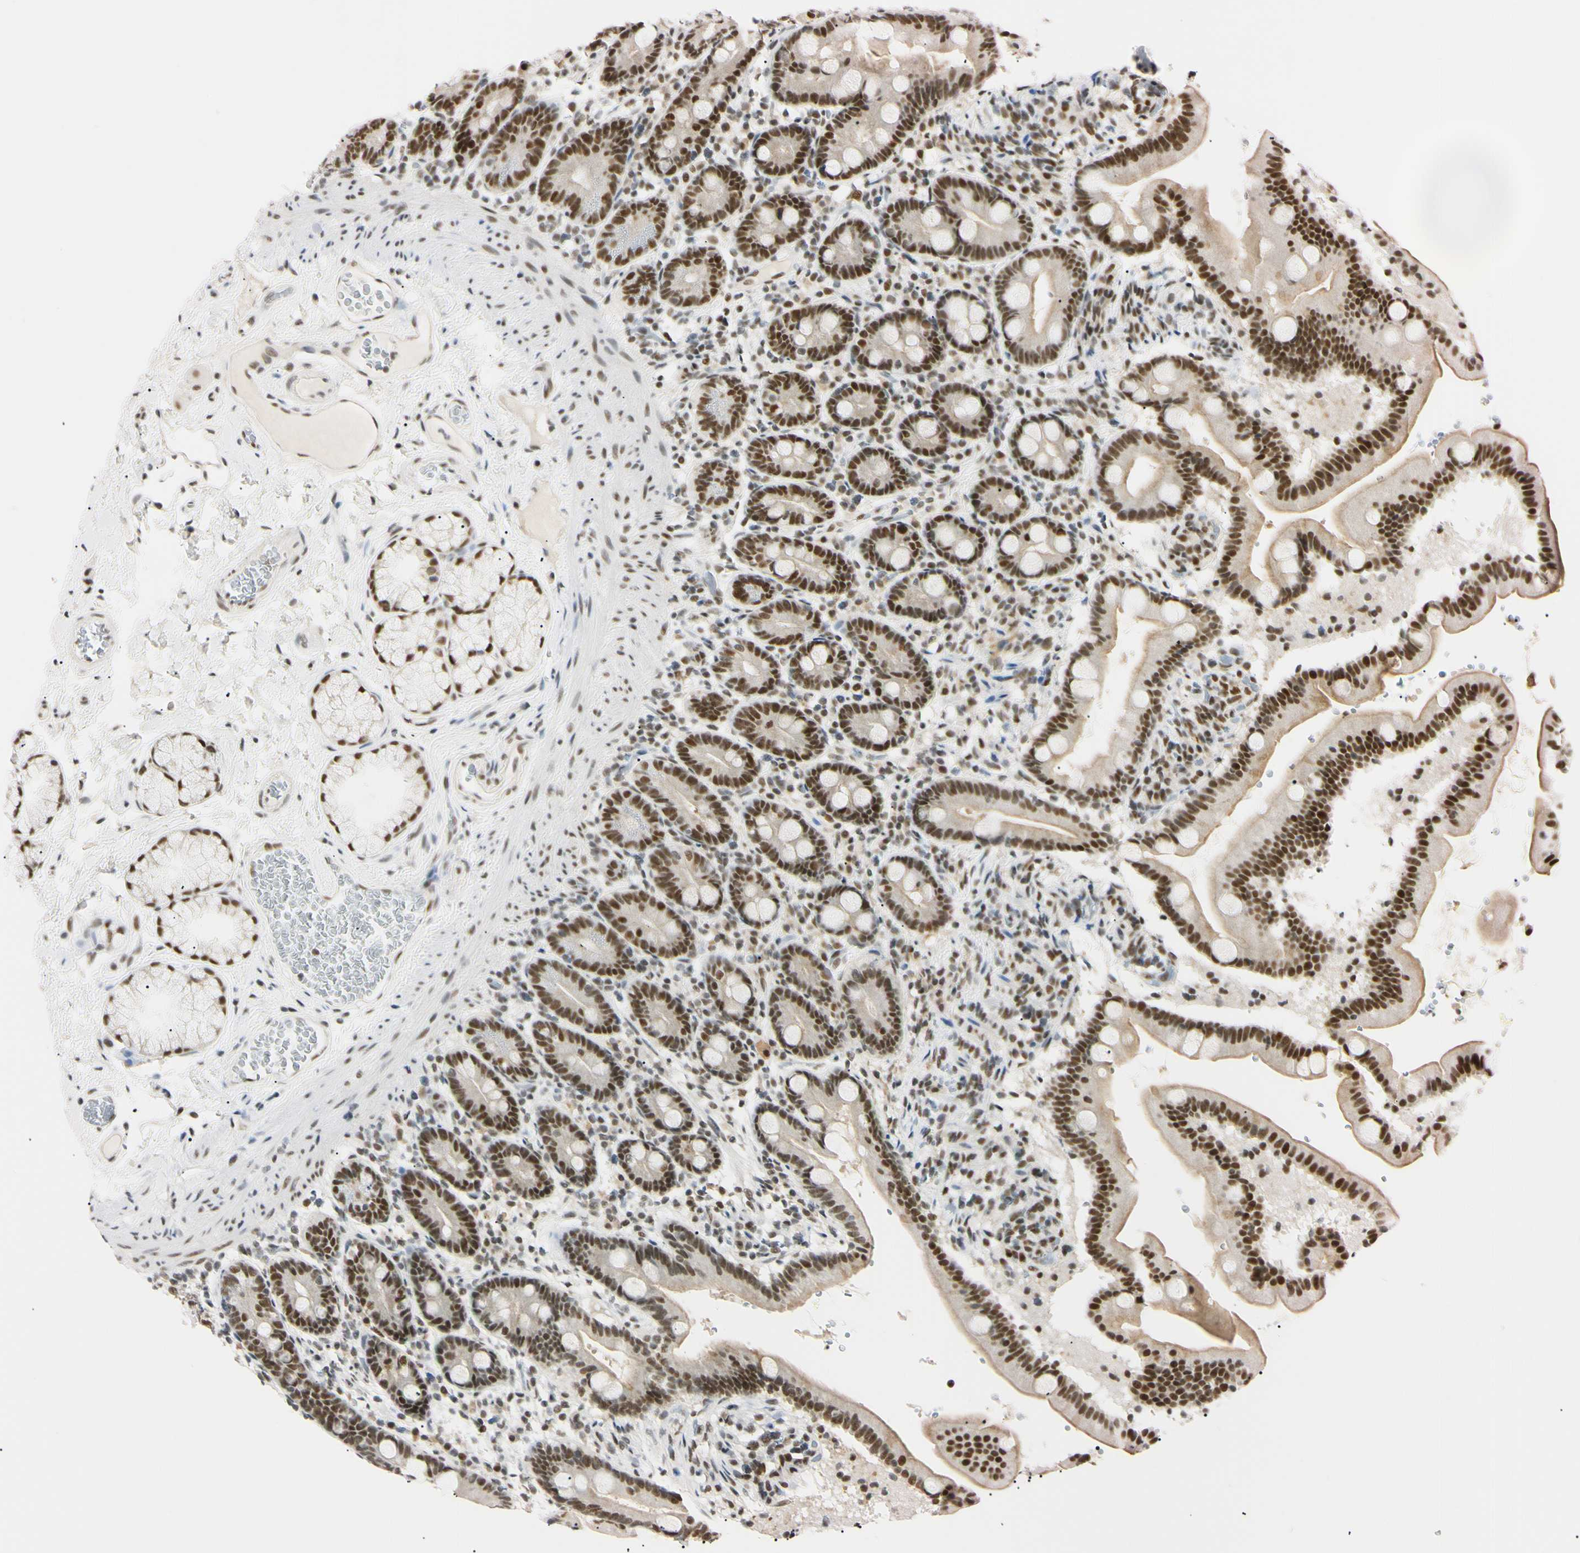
{"staining": {"intensity": "moderate", "quantity": ">75%", "location": "nuclear"}, "tissue": "duodenum", "cell_type": "Glandular cells", "image_type": "normal", "snomed": [{"axis": "morphology", "description": "Normal tissue, NOS"}, {"axis": "topography", "description": "Duodenum"}], "caption": "Approximately >75% of glandular cells in benign human duodenum show moderate nuclear protein positivity as visualized by brown immunohistochemical staining.", "gene": "ZNF134", "patient": {"sex": "male", "age": 54}}